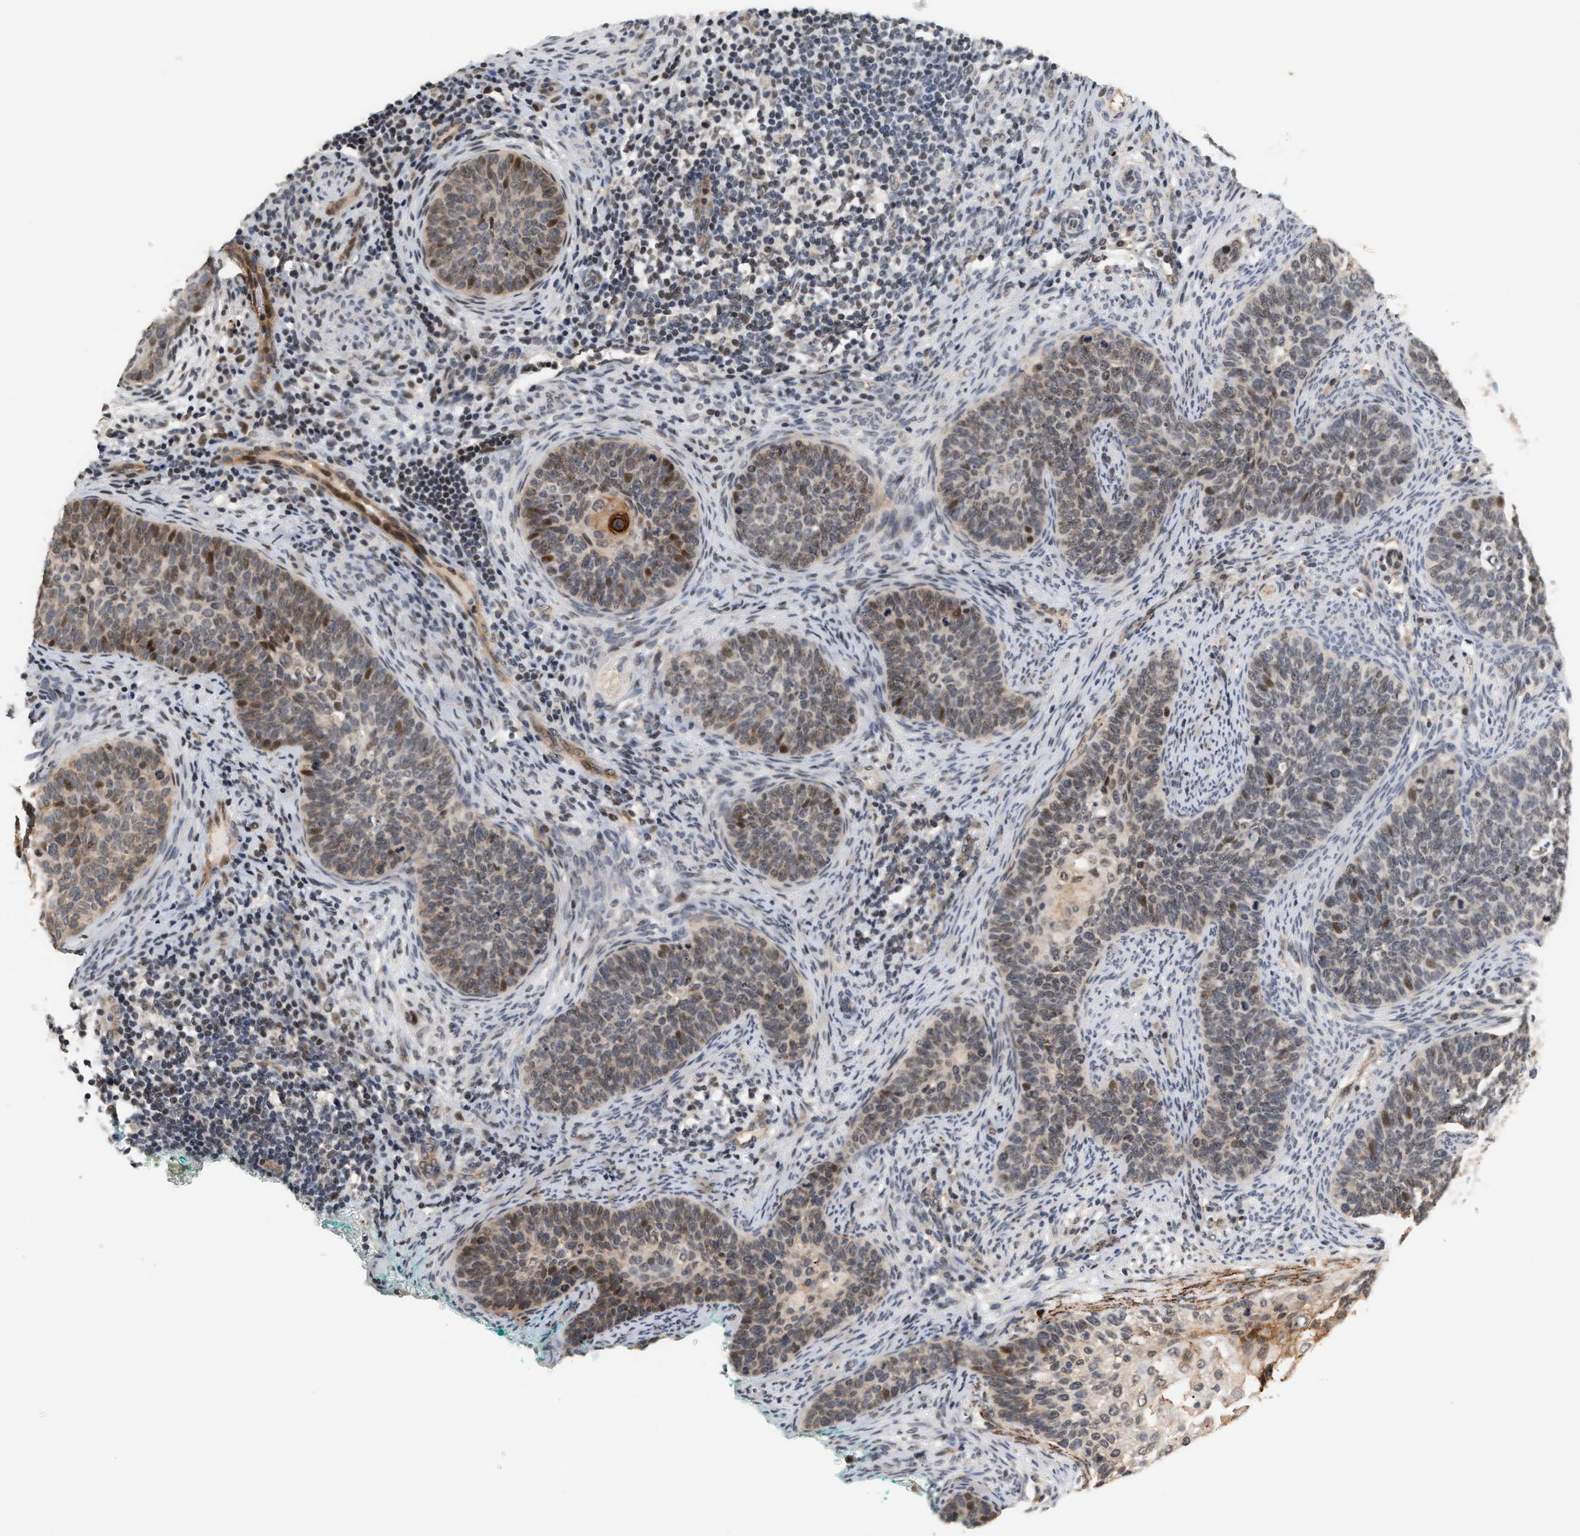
{"staining": {"intensity": "moderate", "quantity": "<25%", "location": "nuclear"}, "tissue": "cervical cancer", "cell_type": "Tumor cells", "image_type": "cancer", "snomed": [{"axis": "morphology", "description": "Squamous cell carcinoma, NOS"}, {"axis": "topography", "description": "Cervix"}], "caption": "Tumor cells exhibit low levels of moderate nuclear staining in approximately <25% of cells in human cervical cancer (squamous cell carcinoma).", "gene": "PLXND1", "patient": {"sex": "female", "age": 33}}